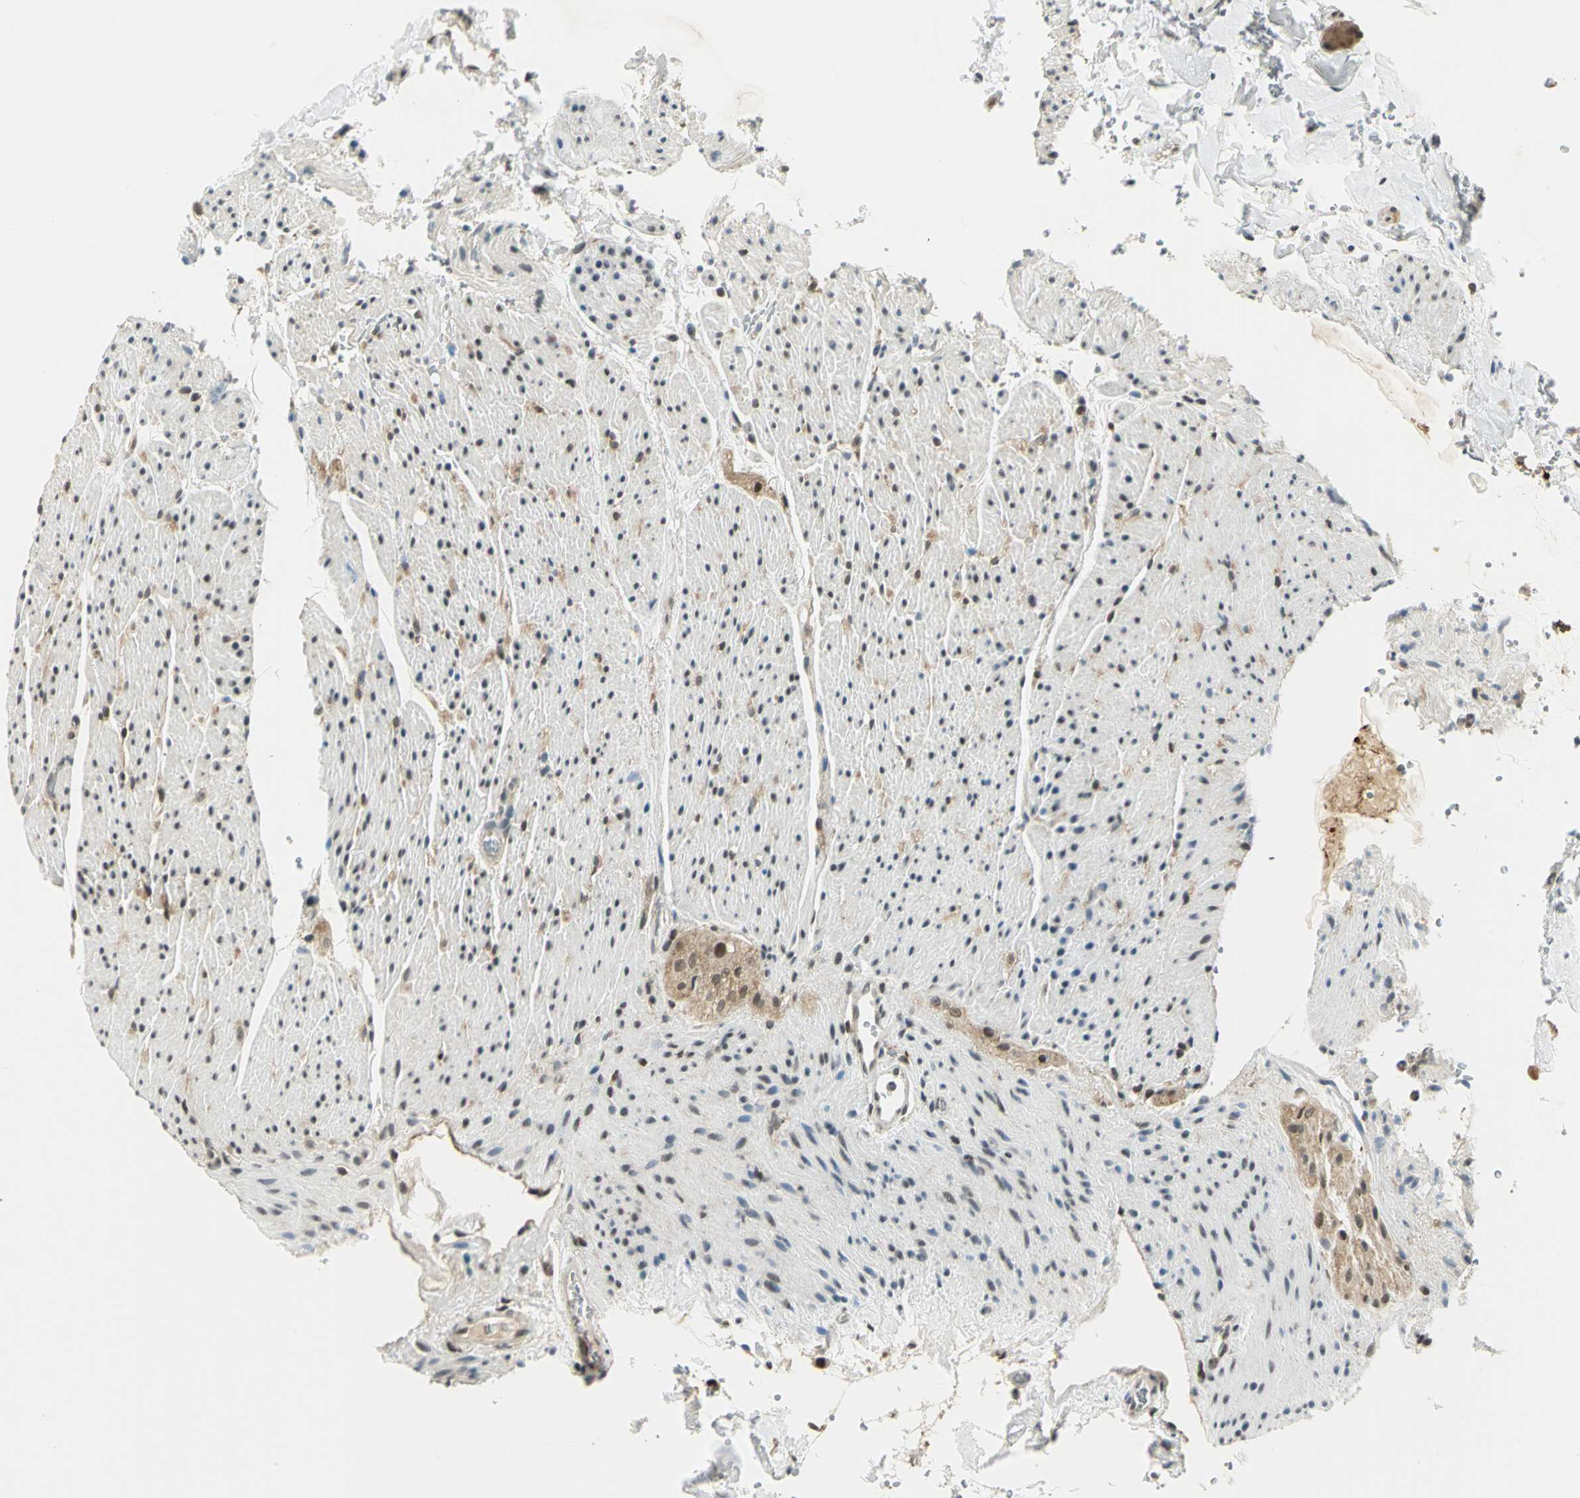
{"staining": {"intensity": "weak", "quantity": ">75%", "location": "nuclear"}, "tissue": "colon", "cell_type": "Endothelial cells", "image_type": "normal", "snomed": [{"axis": "morphology", "description": "Normal tissue, NOS"}, {"axis": "topography", "description": "Colon"}], "caption": "This is a micrograph of immunohistochemistry staining of benign colon, which shows weak positivity in the nuclear of endothelial cells.", "gene": "RAD17", "patient": {"sex": "female", "age": 61}}